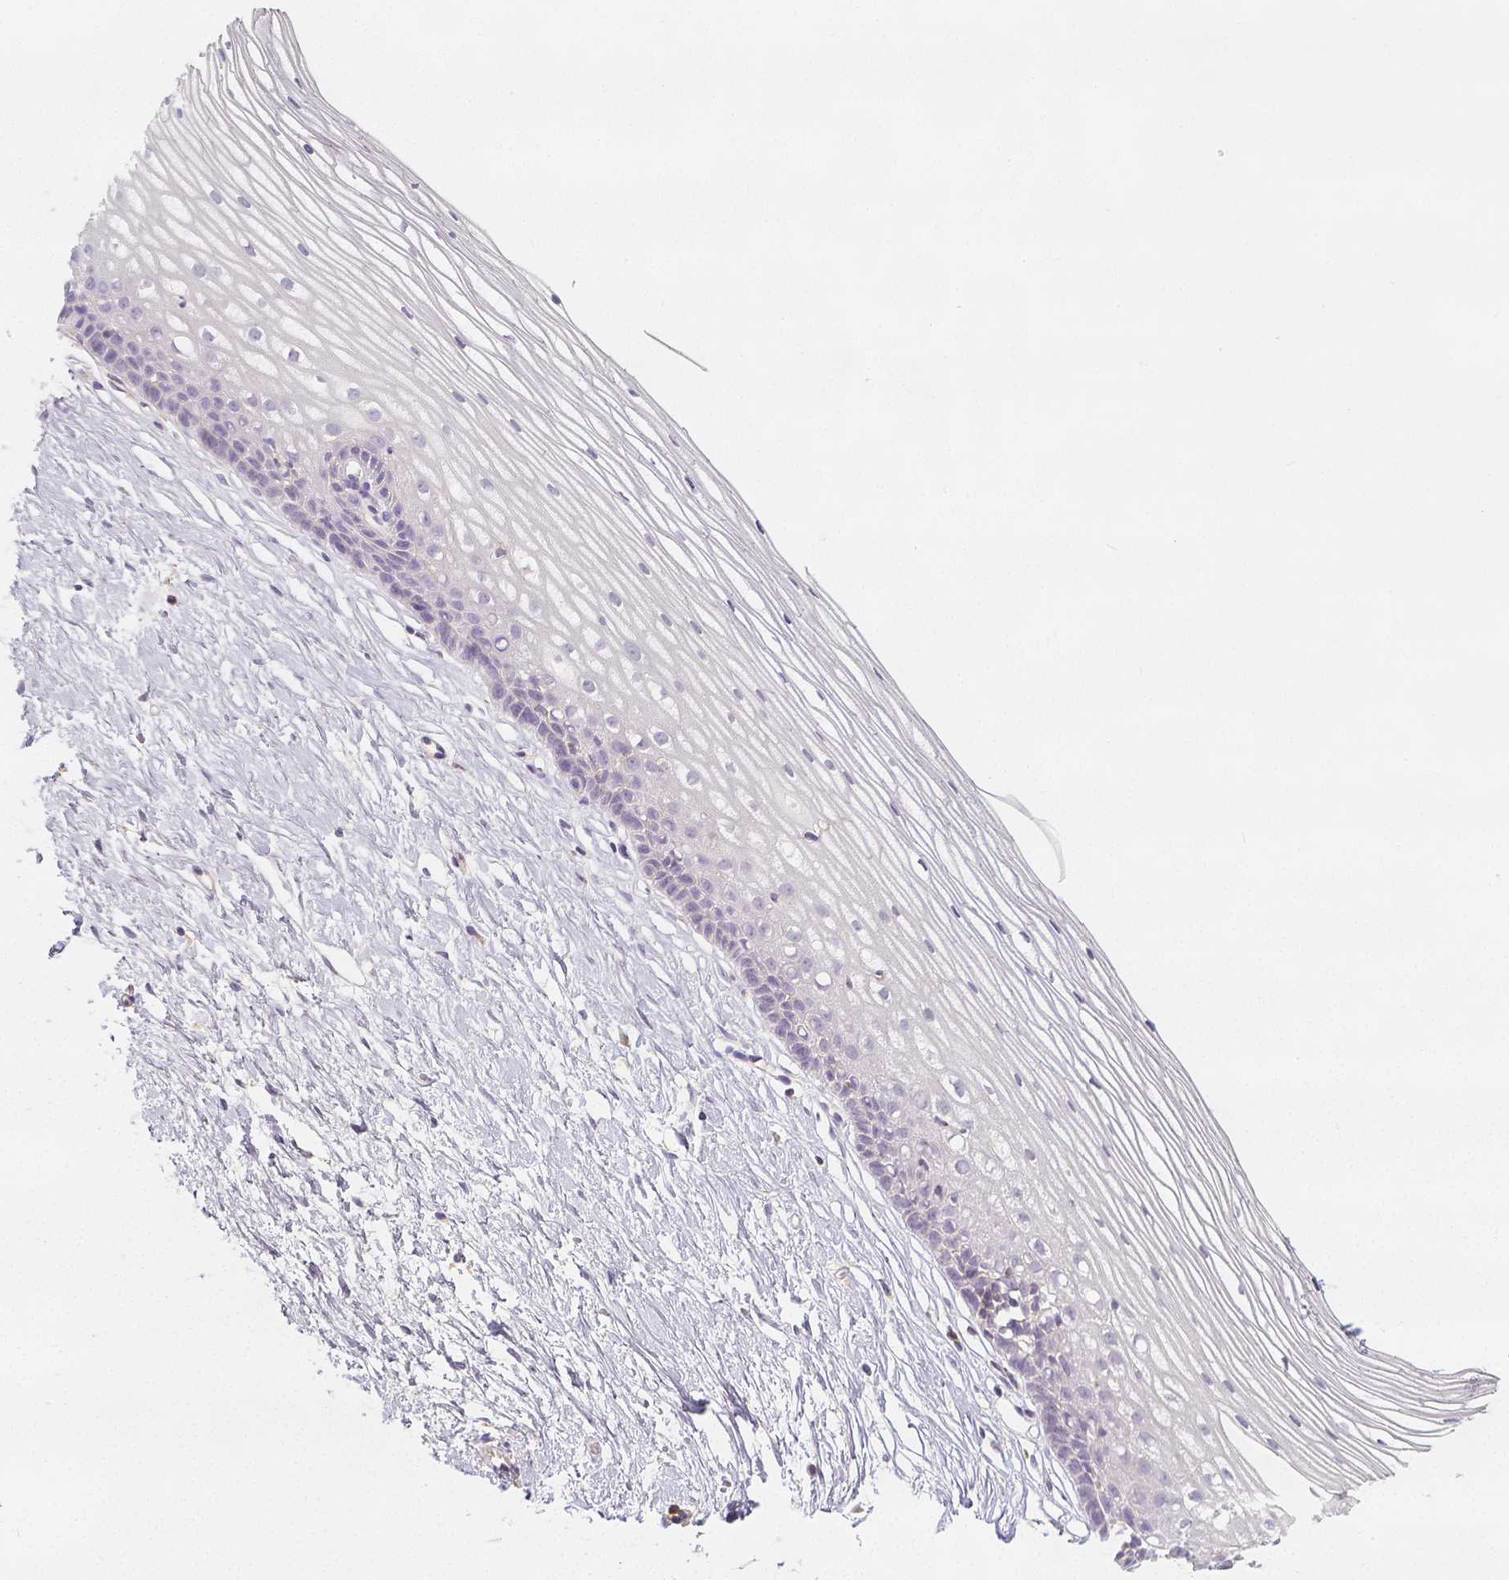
{"staining": {"intensity": "weak", "quantity": ">75%", "location": "cytoplasmic/membranous"}, "tissue": "cervix", "cell_type": "Glandular cells", "image_type": "normal", "snomed": [{"axis": "morphology", "description": "Normal tissue, NOS"}, {"axis": "topography", "description": "Cervix"}], "caption": "Protein positivity by immunohistochemistry (IHC) shows weak cytoplasmic/membranous expression in approximately >75% of glandular cells in normal cervix.", "gene": "PTPRJ", "patient": {"sex": "female", "age": 40}}